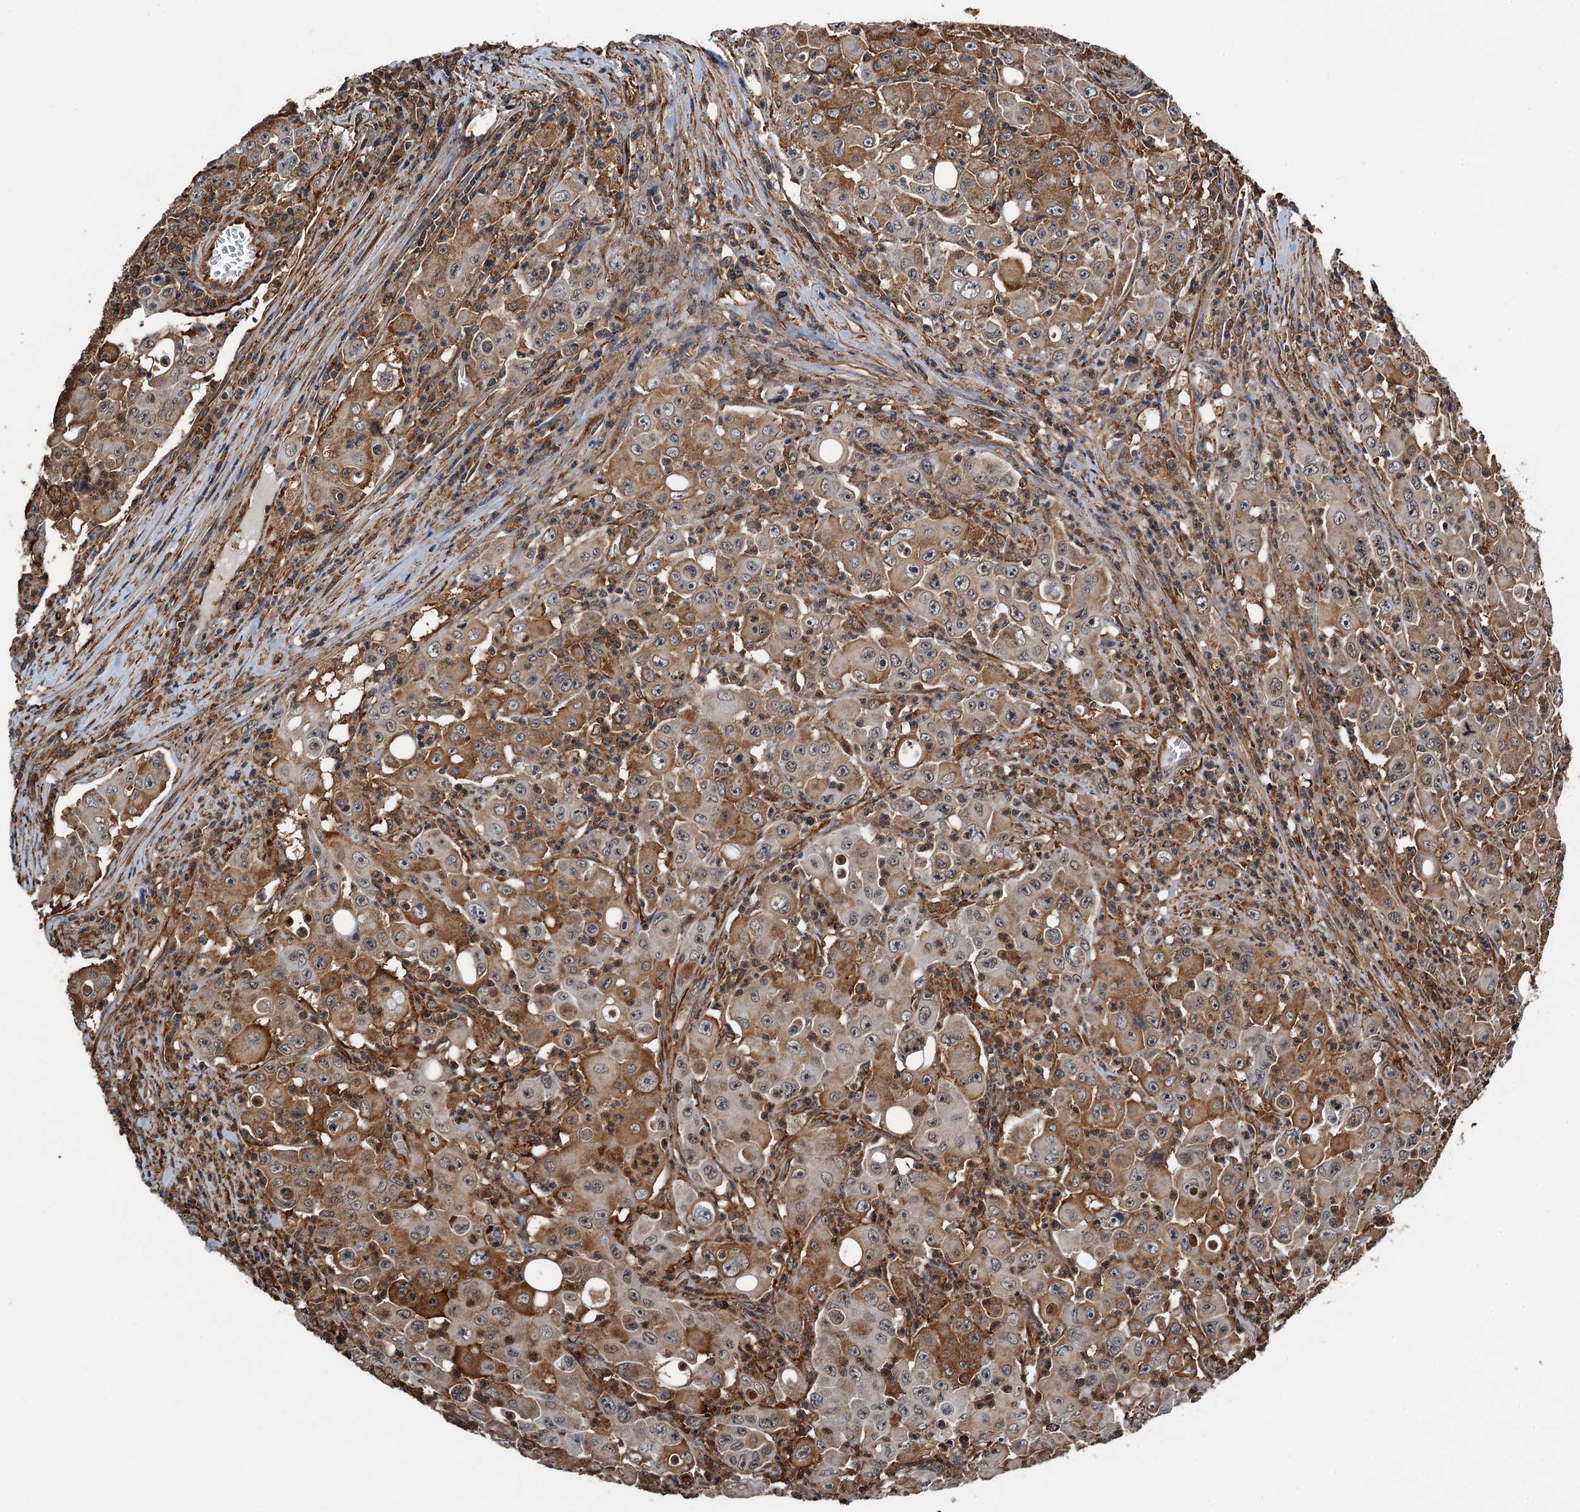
{"staining": {"intensity": "moderate", "quantity": ">75%", "location": "cytoplasmic/membranous,nuclear"}, "tissue": "colorectal cancer", "cell_type": "Tumor cells", "image_type": "cancer", "snomed": [{"axis": "morphology", "description": "Adenocarcinoma, NOS"}, {"axis": "topography", "description": "Colon"}], "caption": "Tumor cells reveal medium levels of moderate cytoplasmic/membranous and nuclear expression in about >75% of cells in colorectal cancer (adenocarcinoma).", "gene": "WHAMM", "patient": {"sex": "male", "age": 51}}